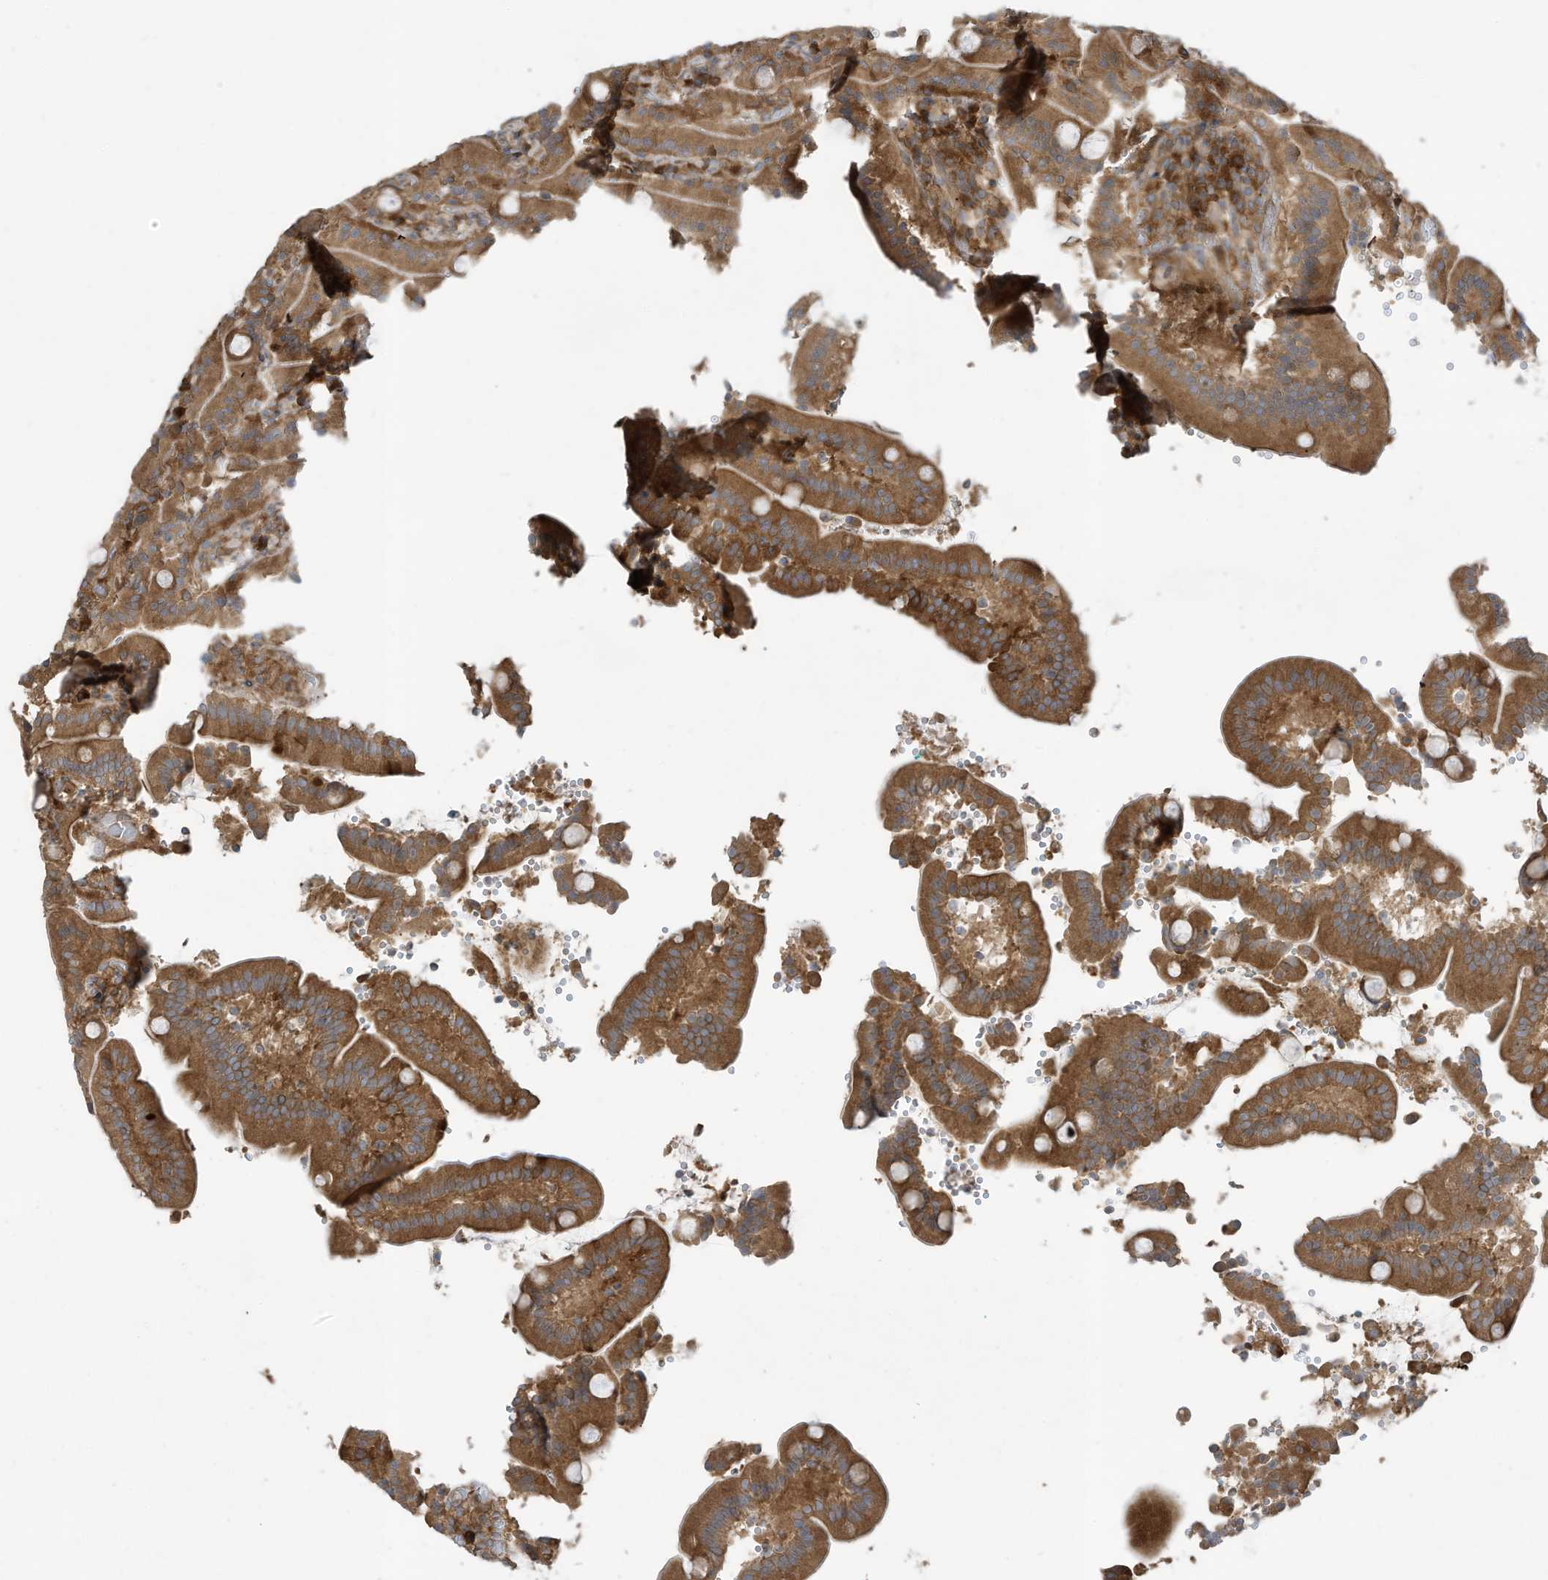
{"staining": {"intensity": "strong", "quantity": ">75%", "location": "cytoplasmic/membranous"}, "tissue": "duodenum", "cell_type": "Glandular cells", "image_type": "normal", "snomed": [{"axis": "morphology", "description": "Normal tissue, NOS"}, {"axis": "topography", "description": "Duodenum"}], "caption": "Human duodenum stained with a protein marker displays strong staining in glandular cells.", "gene": "USE1", "patient": {"sex": "female", "age": 62}}